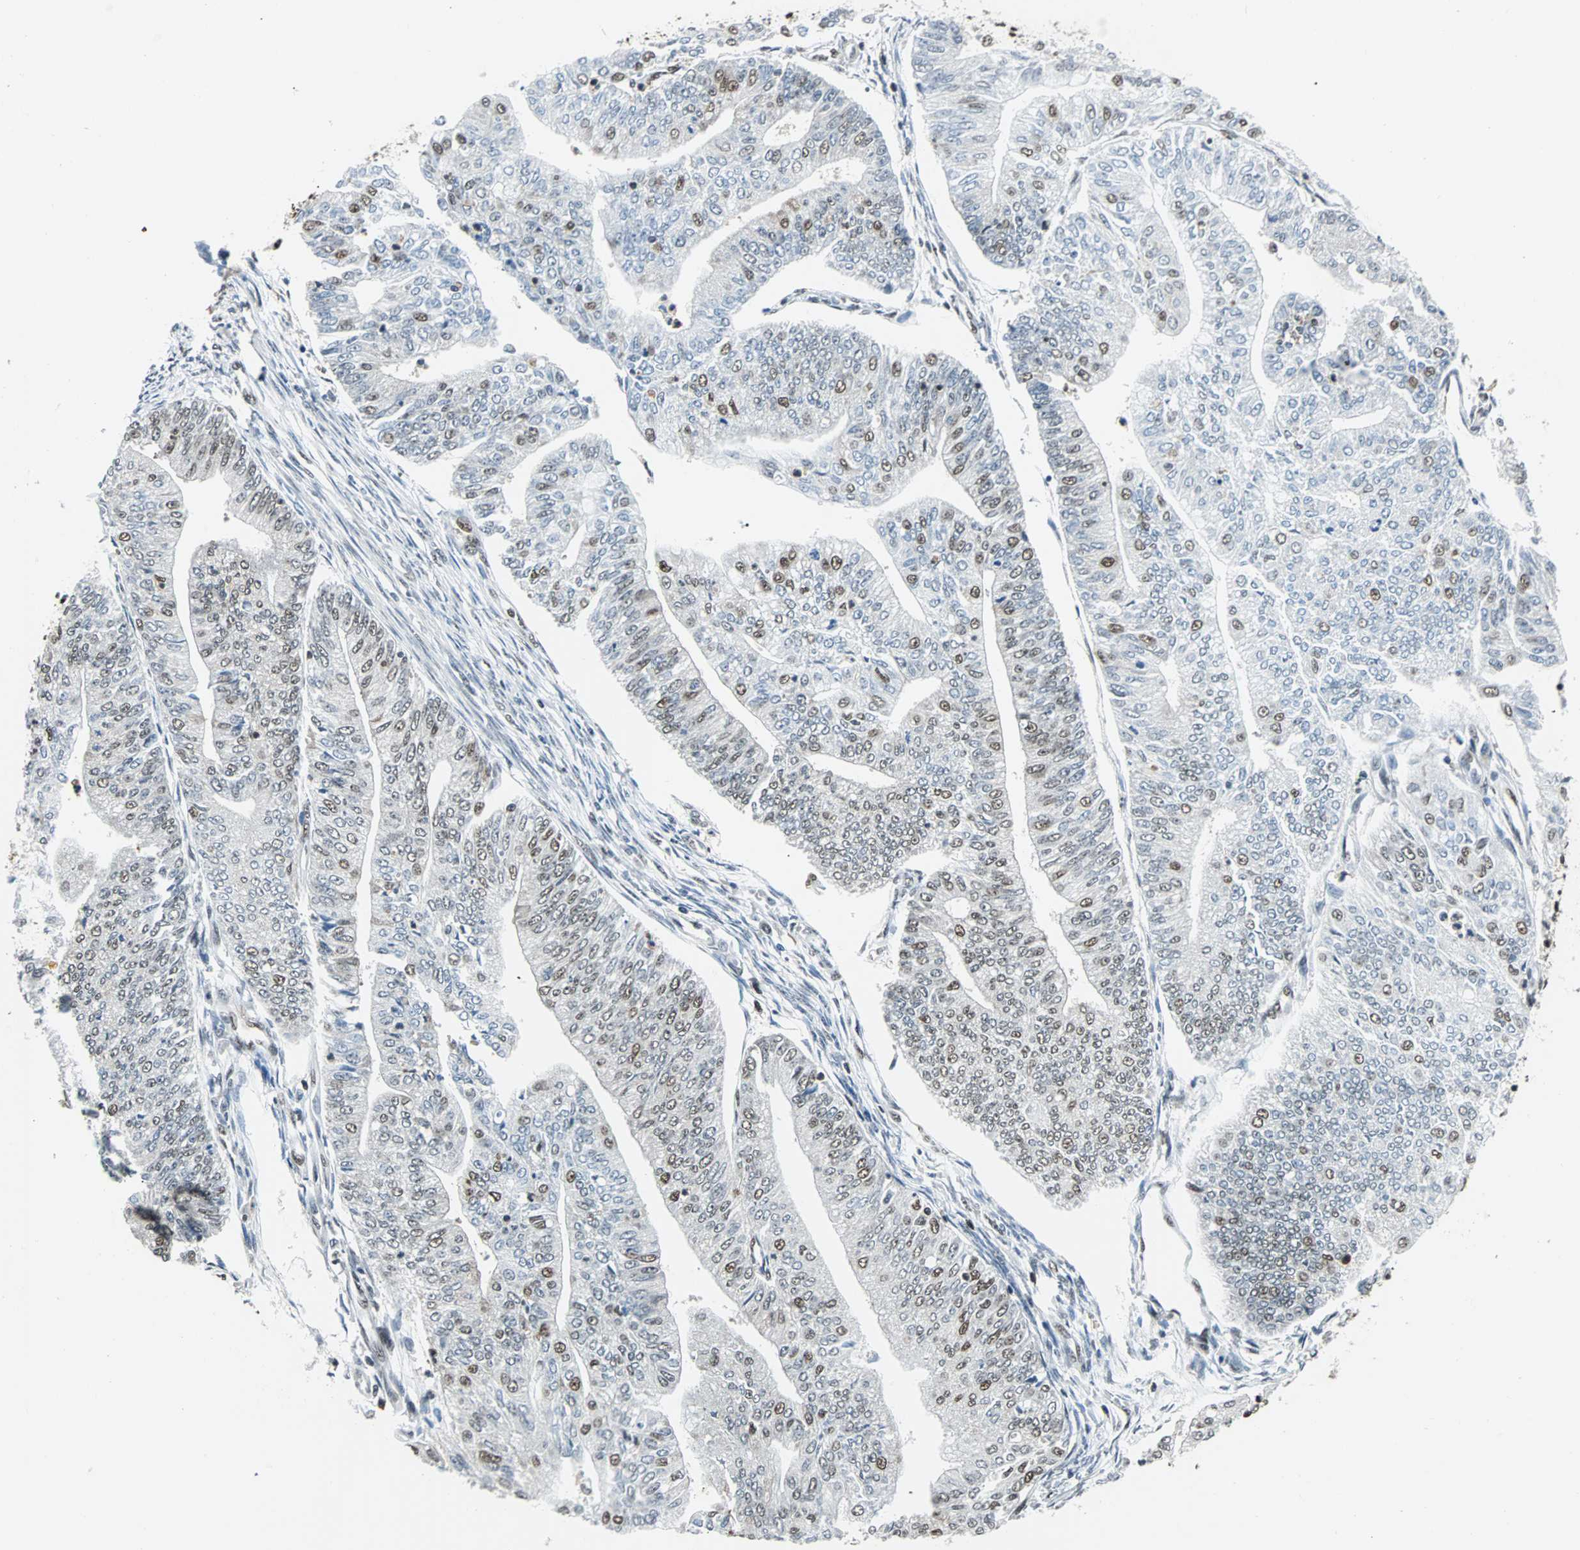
{"staining": {"intensity": "moderate", "quantity": "25%-75%", "location": "nuclear"}, "tissue": "endometrial cancer", "cell_type": "Tumor cells", "image_type": "cancer", "snomed": [{"axis": "morphology", "description": "Adenocarcinoma, NOS"}, {"axis": "topography", "description": "Endometrium"}], "caption": "Protein staining displays moderate nuclear staining in approximately 25%-75% of tumor cells in endometrial adenocarcinoma.", "gene": "XRCC4", "patient": {"sex": "female", "age": 59}}